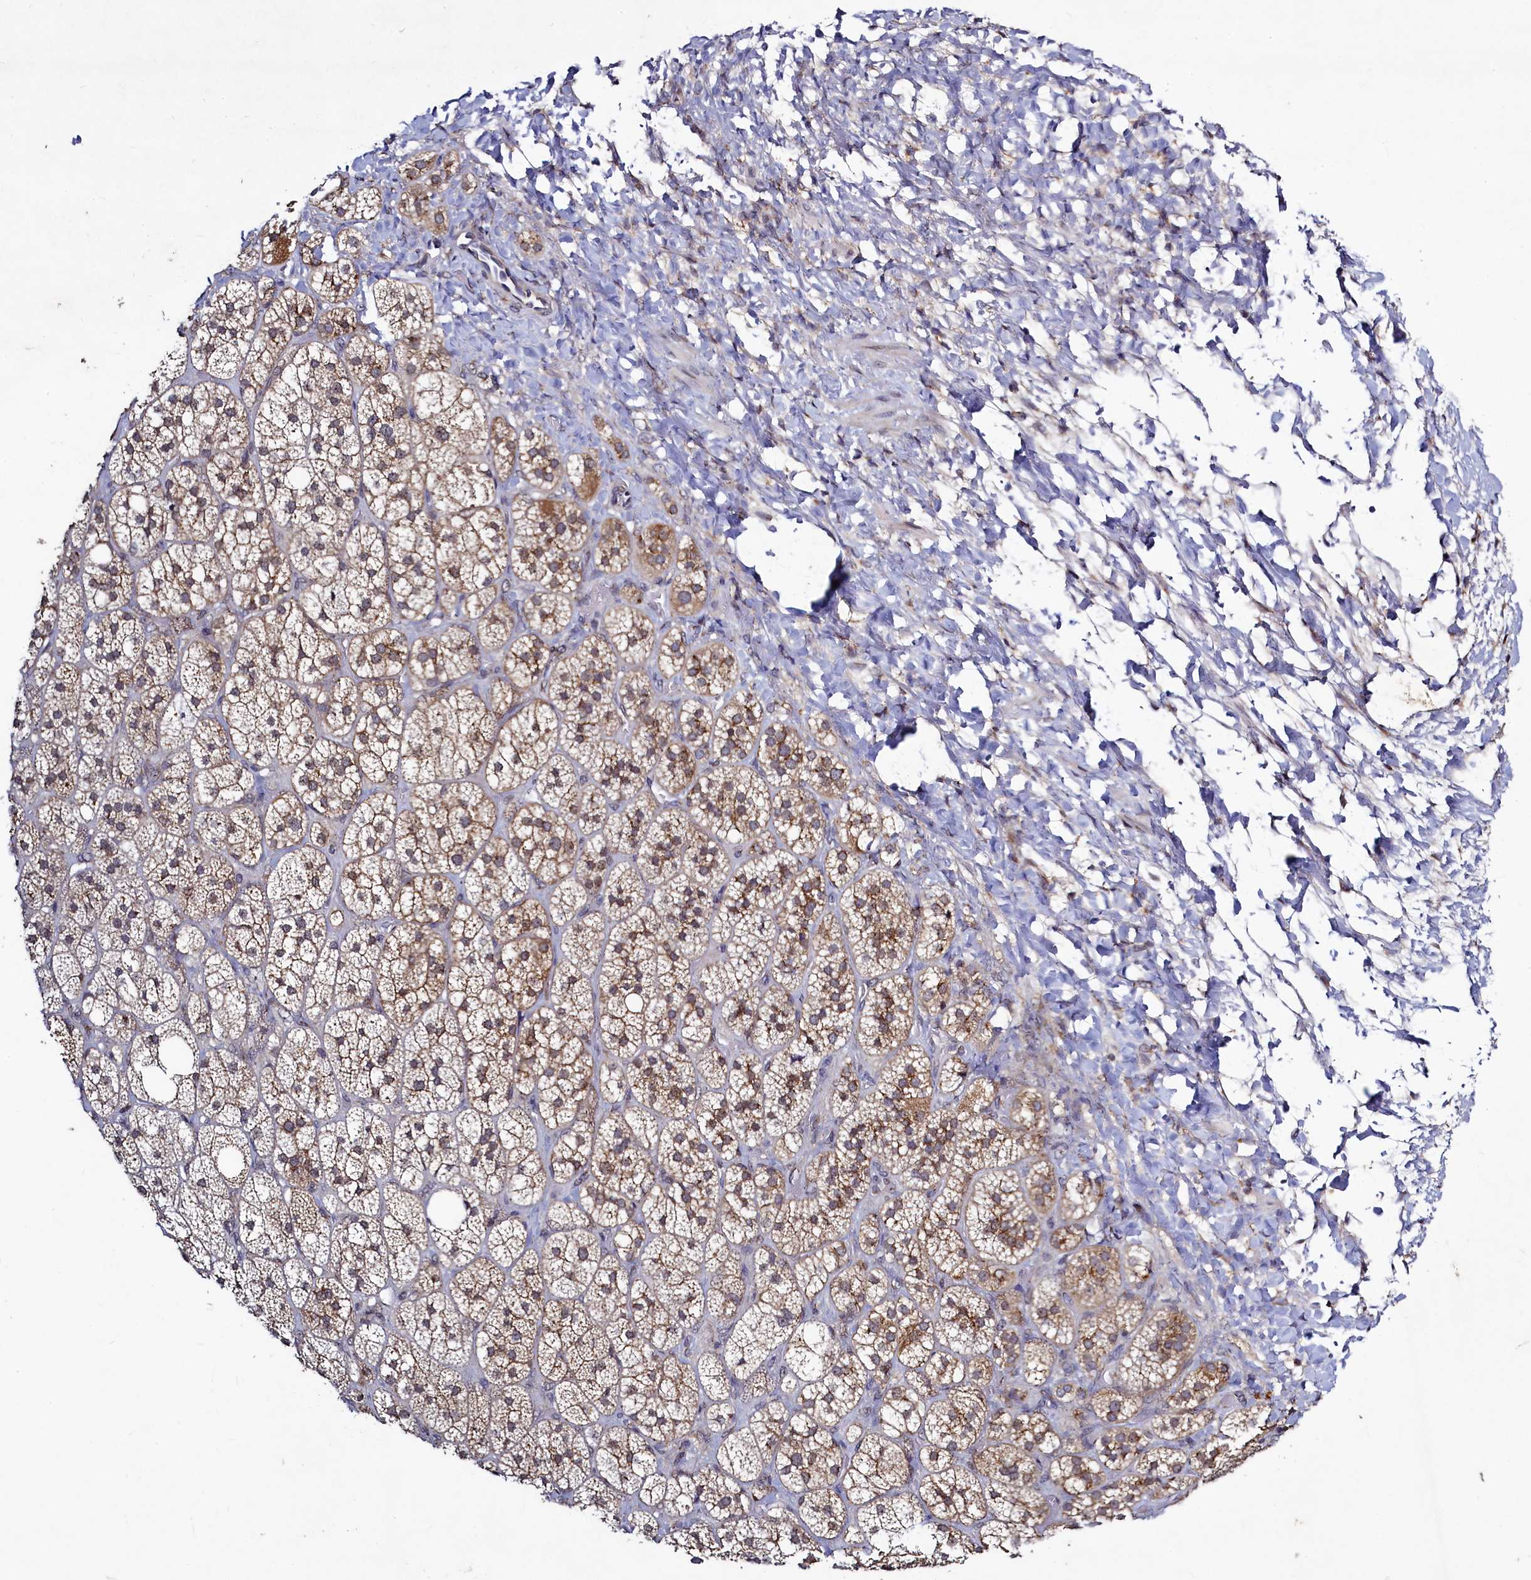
{"staining": {"intensity": "moderate", "quantity": ">75%", "location": "cytoplasmic/membranous"}, "tissue": "adrenal gland", "cell_type": "Glandular cells", "image_type": "normal", "snomed": [{"axis": "morphology", "description": "Normal tissue, NOS"}, {"axis": "topography", "description": "Adrenal gland"}], "caption": "IHC (DAB) staining of benign adrenal gland demonstrates moderate cytoplasmic/membranous protein positivity in about >75% of glandular cells. (DAB (3,3'-diaminobenzidine) = brown stain, brightfield microscopy at high magnification).", "gene": "SEC24C", "patient": {"sex": "male", "age": 61}}